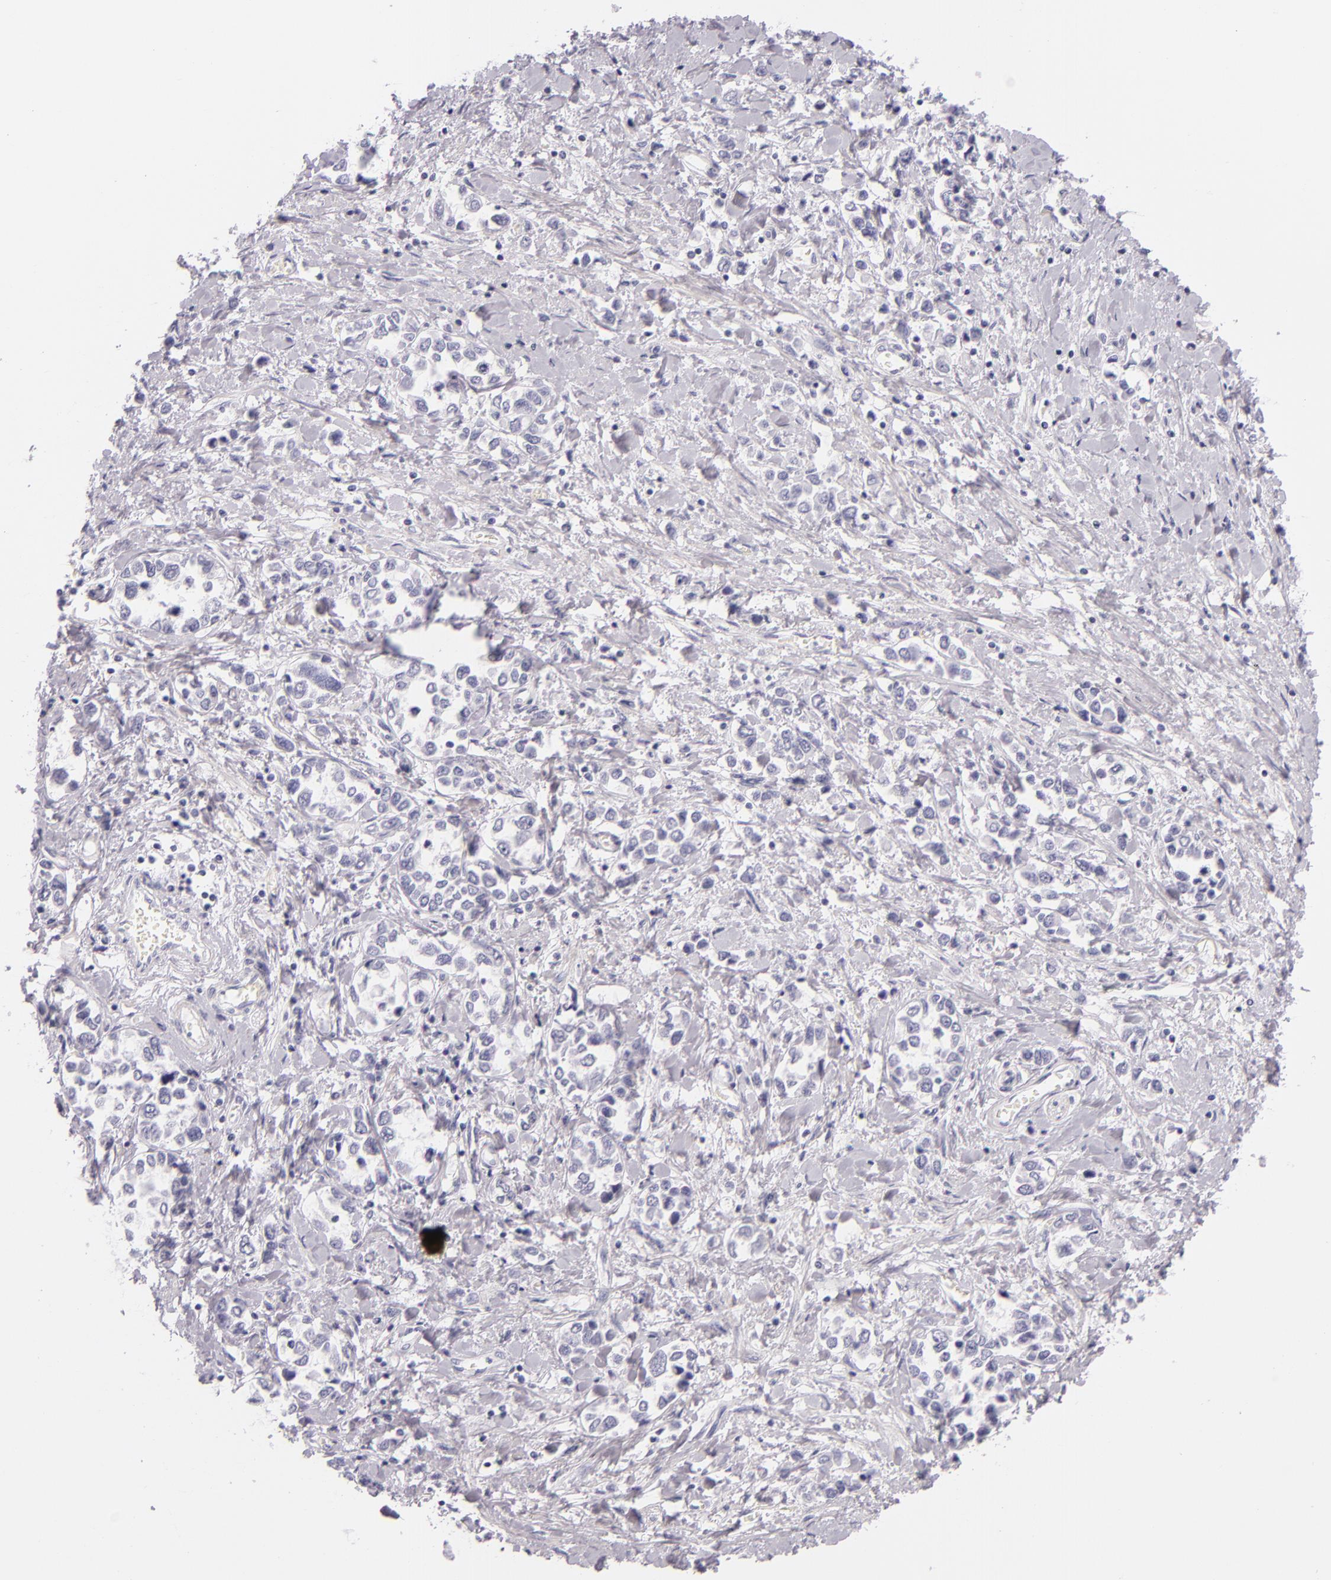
{"staining": {"intensity": "negative", "quantity": "none", "location": "none"}, "tissue": "stomach cancer", "cell_type": "Tumor cells", "image_type": "cancer", "snomed": [{"axis": "morphology", "description": "Adenocarcinoma, NOS"}, {"axis": "topography", "description": "Stomach, upper"}], "caption": "DAB immunohistochemical staining of human stomach cancer (adenocarcinoma) shows no significant expression in tumor cells.", "gene": "INA", "patient": {"sex": "male", "age": 76}}